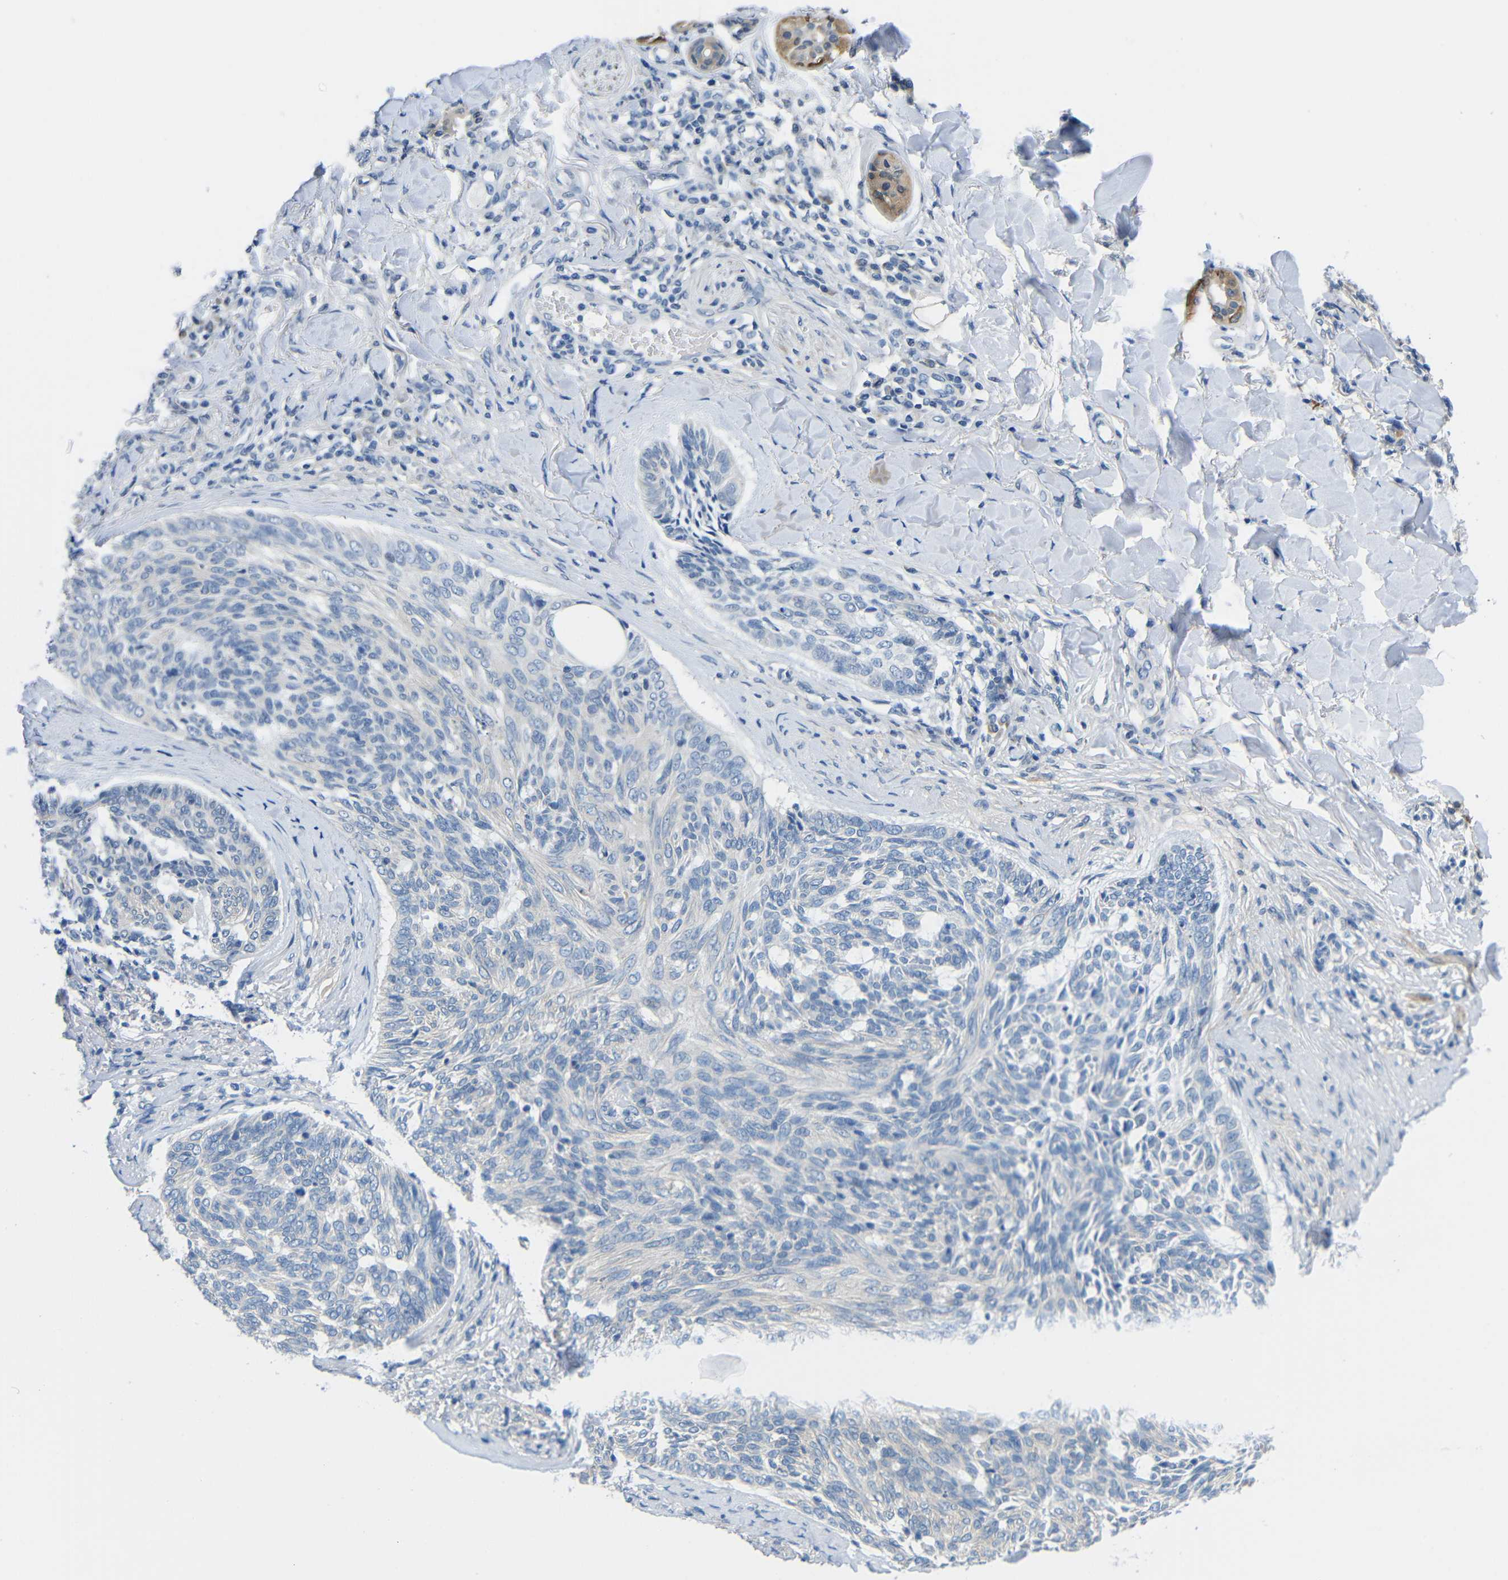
{"staining": {"intensity": "negative", "quantity": "none", "location": "none"}, "tissue": "skin cancer", "cell_type": "Tumor cells", "image_type": "cancer", "snomed": [{"axis": "morphology", "description": "Basal cell carcinoma"}, {"axis": "topography", "description": "Skin"}], "caption": "Skin basal cell carcinoma stained for a protein using immunohistochemistry exhibits no staining tumor cells.", "gene": "NEGR1", "patient": {"sex": "male", "age": 43}}